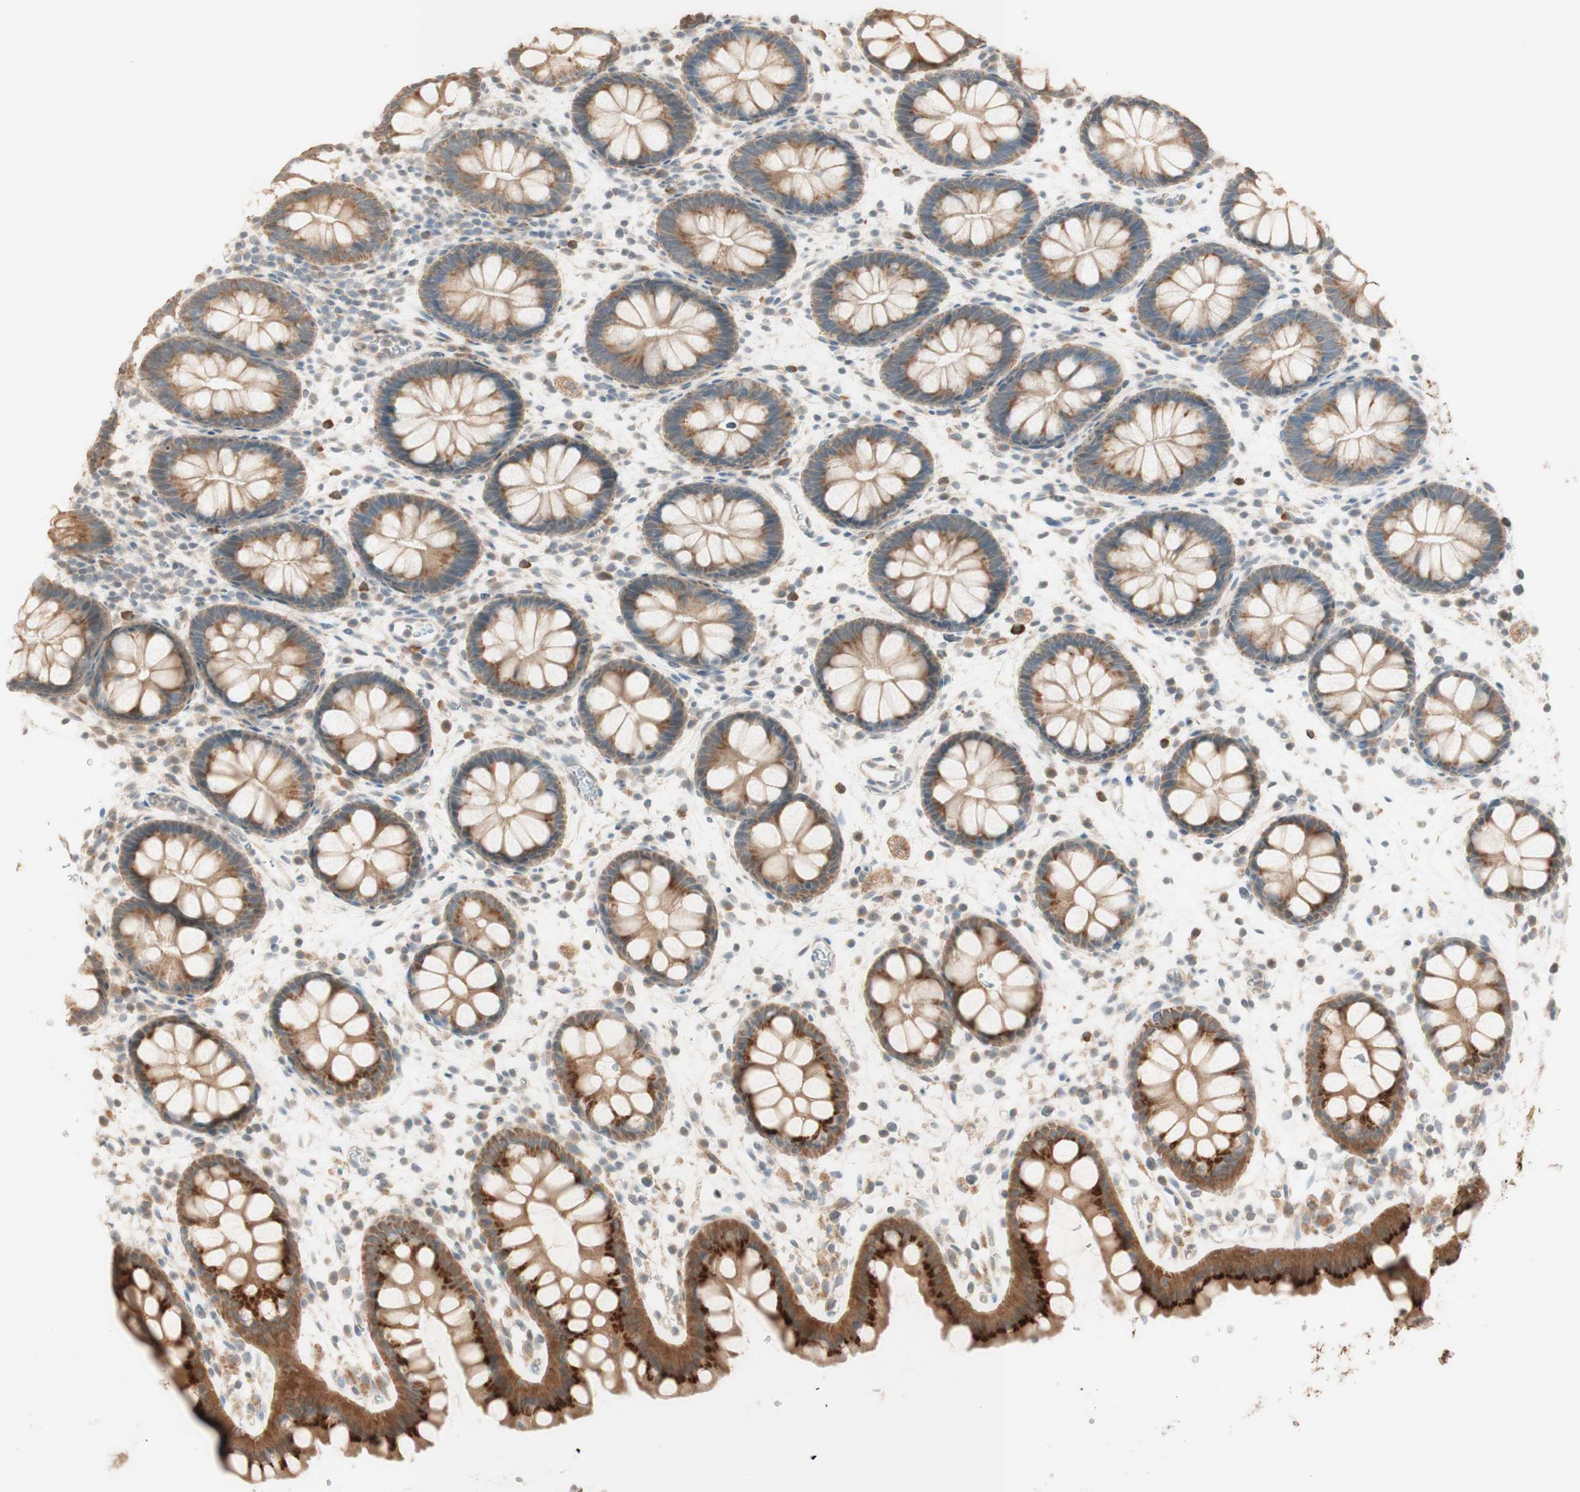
{"staining": {"intensity": "strong", "quantity": ">75%", "location": "cytoplasmic/membranous"}, "tissue": "rectum", "cell_type": "Glandular cells", "image_type": "normal", "snomed": [{"axis": "morphology", "description": "Normal tissue, NOS"}, {"axis": "topography", "description": "Rectum"}], "caption": "Immunohistochemistry photomicrograph of benign rectum stained for a protein (brown), which demonstrates high levels of strong cytoplasmic/membranous expression in approximately >75% of glandular cells.", "gene": "CLCN2", "patient": {"sex": "female", "age": 24}}